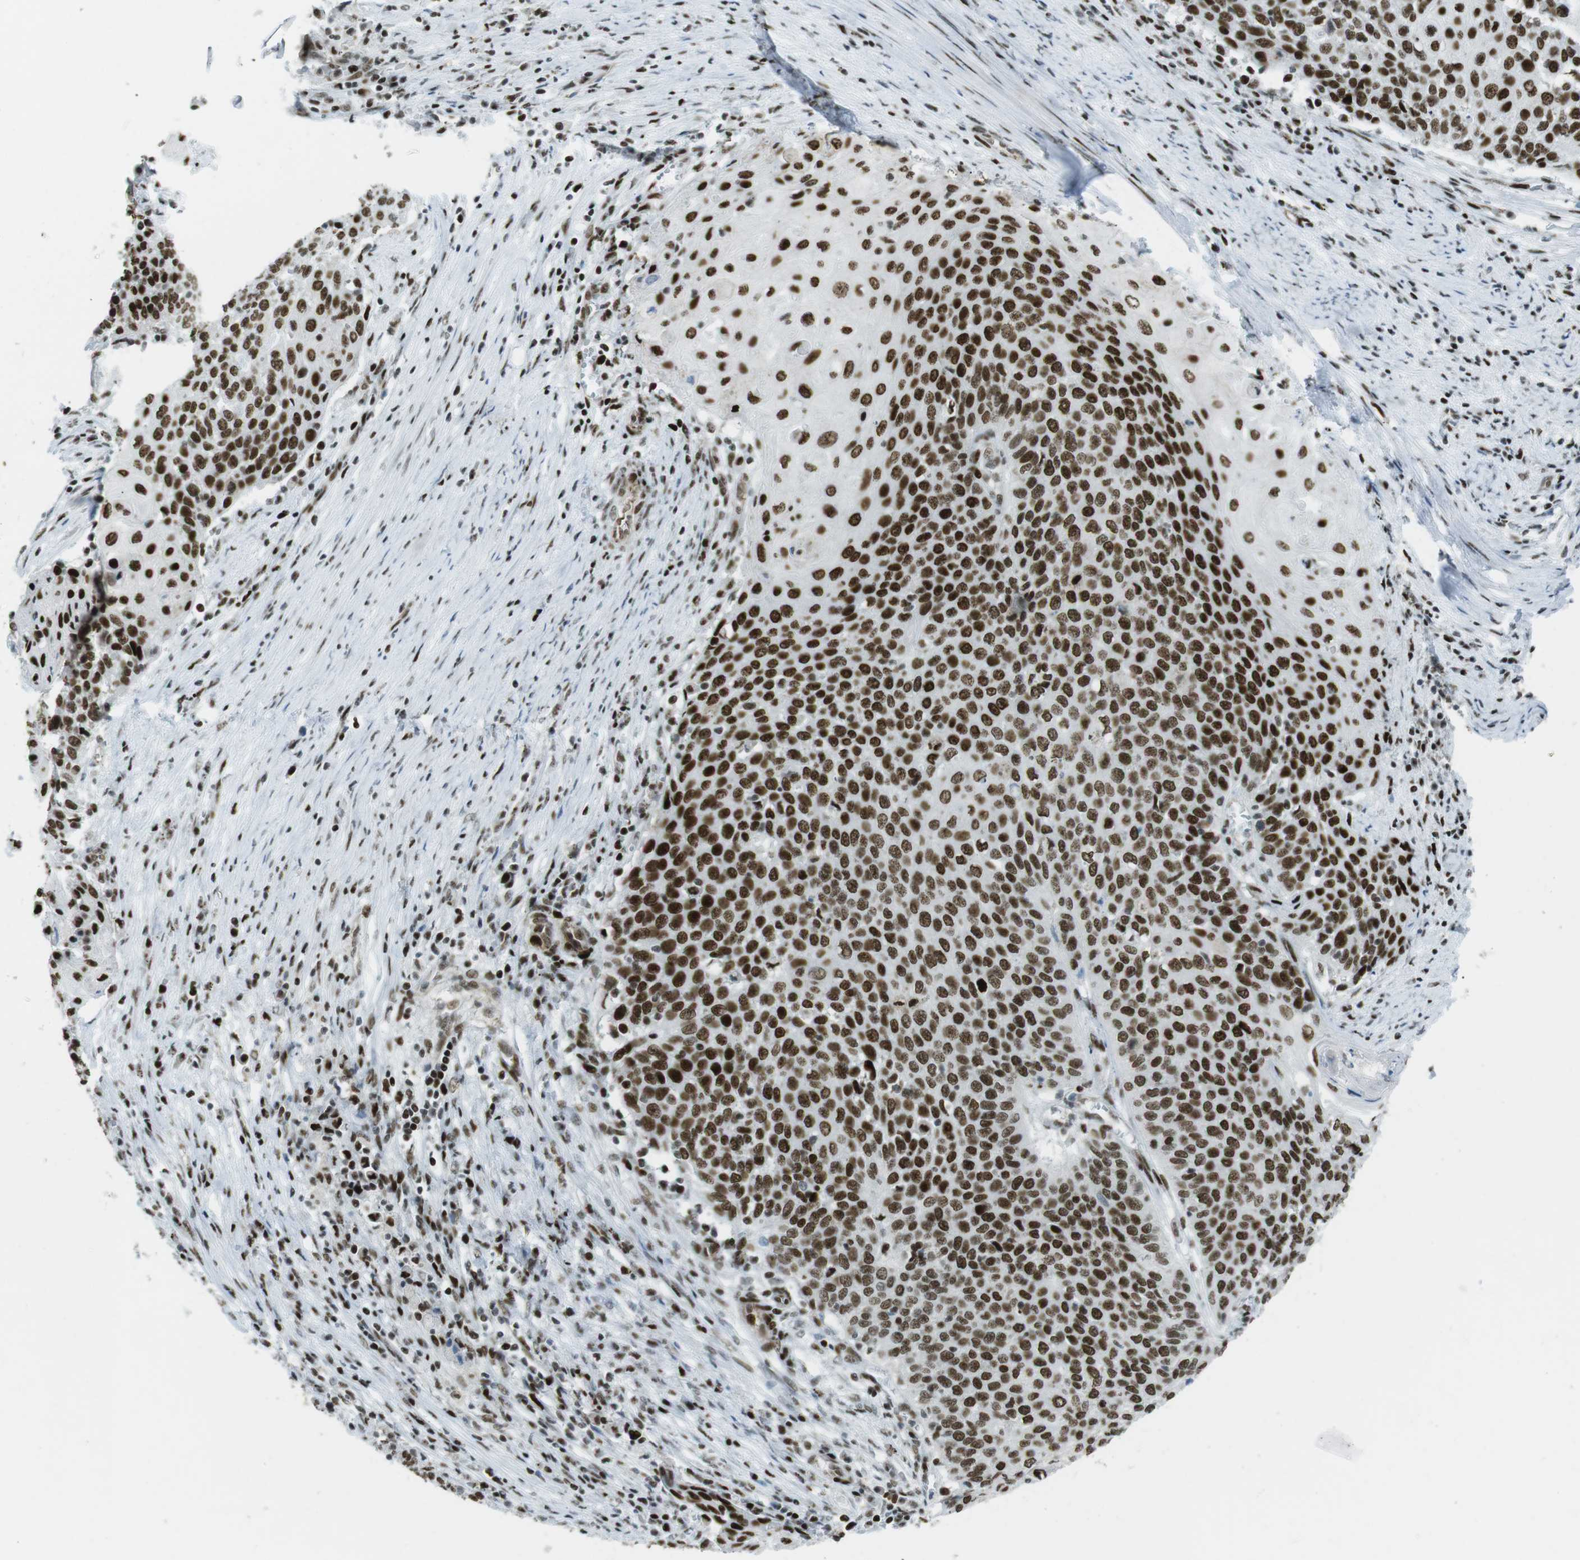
{"staining": {"intensity": "strong", "quantity": ">75%", "location": "nuclear"}, "tissue": "cervical cancer", "cell_type": "Tumor cells", "image_type": "cancer", "snomed": [{"axis": "morphology", "description": "Squamous cell carcinoma, NOS"}, {"axis": "topography", "description": "Cervix"}], "caption": "Immunohistochemistry micrograph of human cervical squamous cell carcinoma stained for a protein (brown), which reveals high levels of strong nuclear expression in about >75% of tumor cells.", "gene": "ARID1A", "patient": {"sex": "female", "age": 39}}